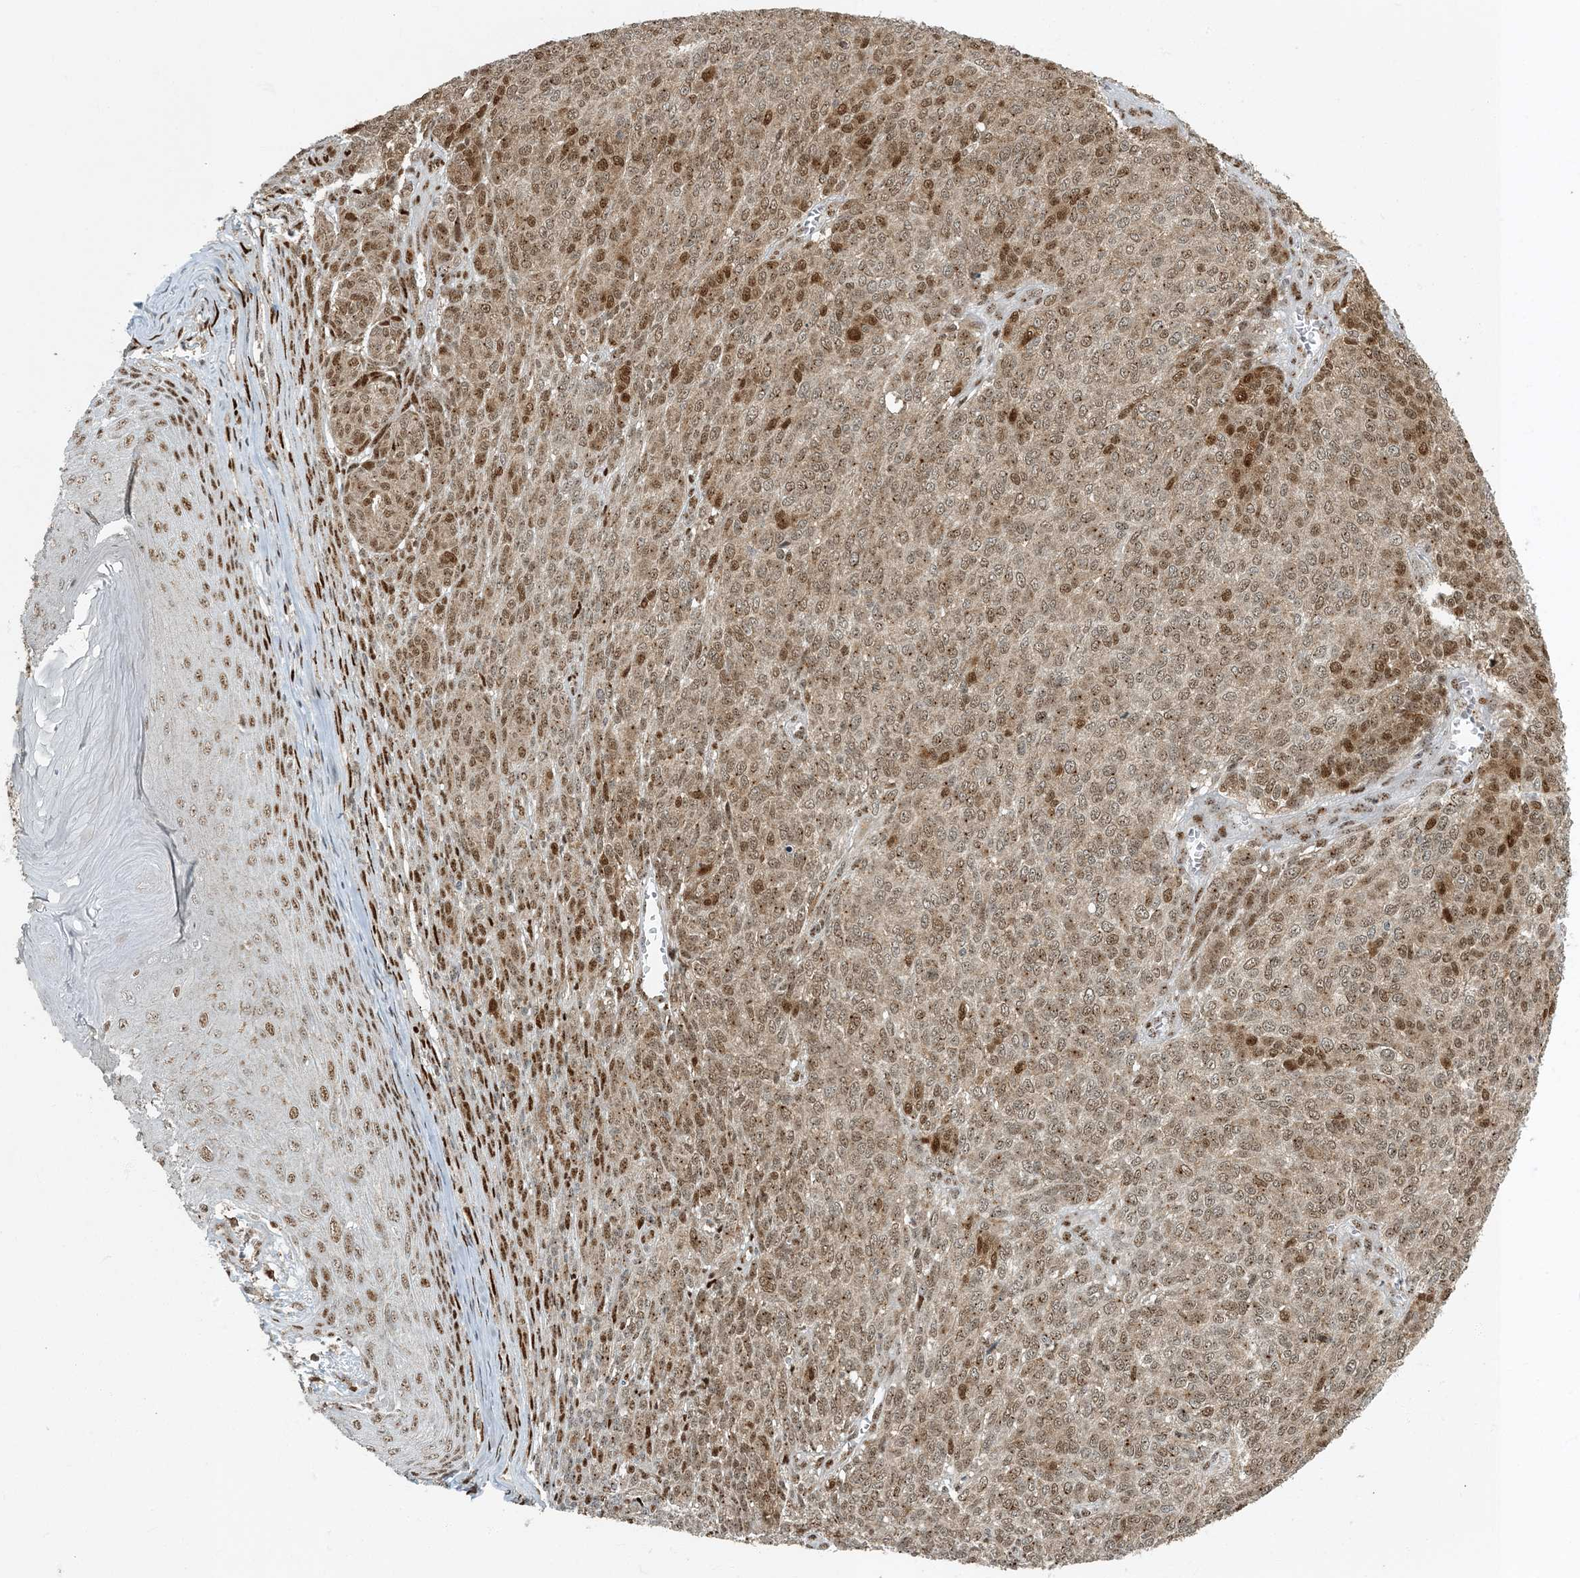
{"staining": {"intensity": "moderate", "quantity": ">75%", "location": "cytoplasmic/membranous,nuclear"}, "tissue": "melanoma", "cell_type": "Tumor cells", "image_type": "cancer", "snomed": [{"axis": "morphology", "description": "Malignant melanoma, NOS"}, {"axis": "topography", "description": "Skin"}], "caption": "The histopathology image reveals staining of malignant melanoma, revealing moderate cytoplasmic/membranous and nuclear protein staining (brown color) within tumor cells. (DAB (3,3'-diaminobenzidine) IHC, brown staining for protein, blue staining for nuclei).", "gene": "MBD1", "patient": {"sex": "male", "age": 49}}